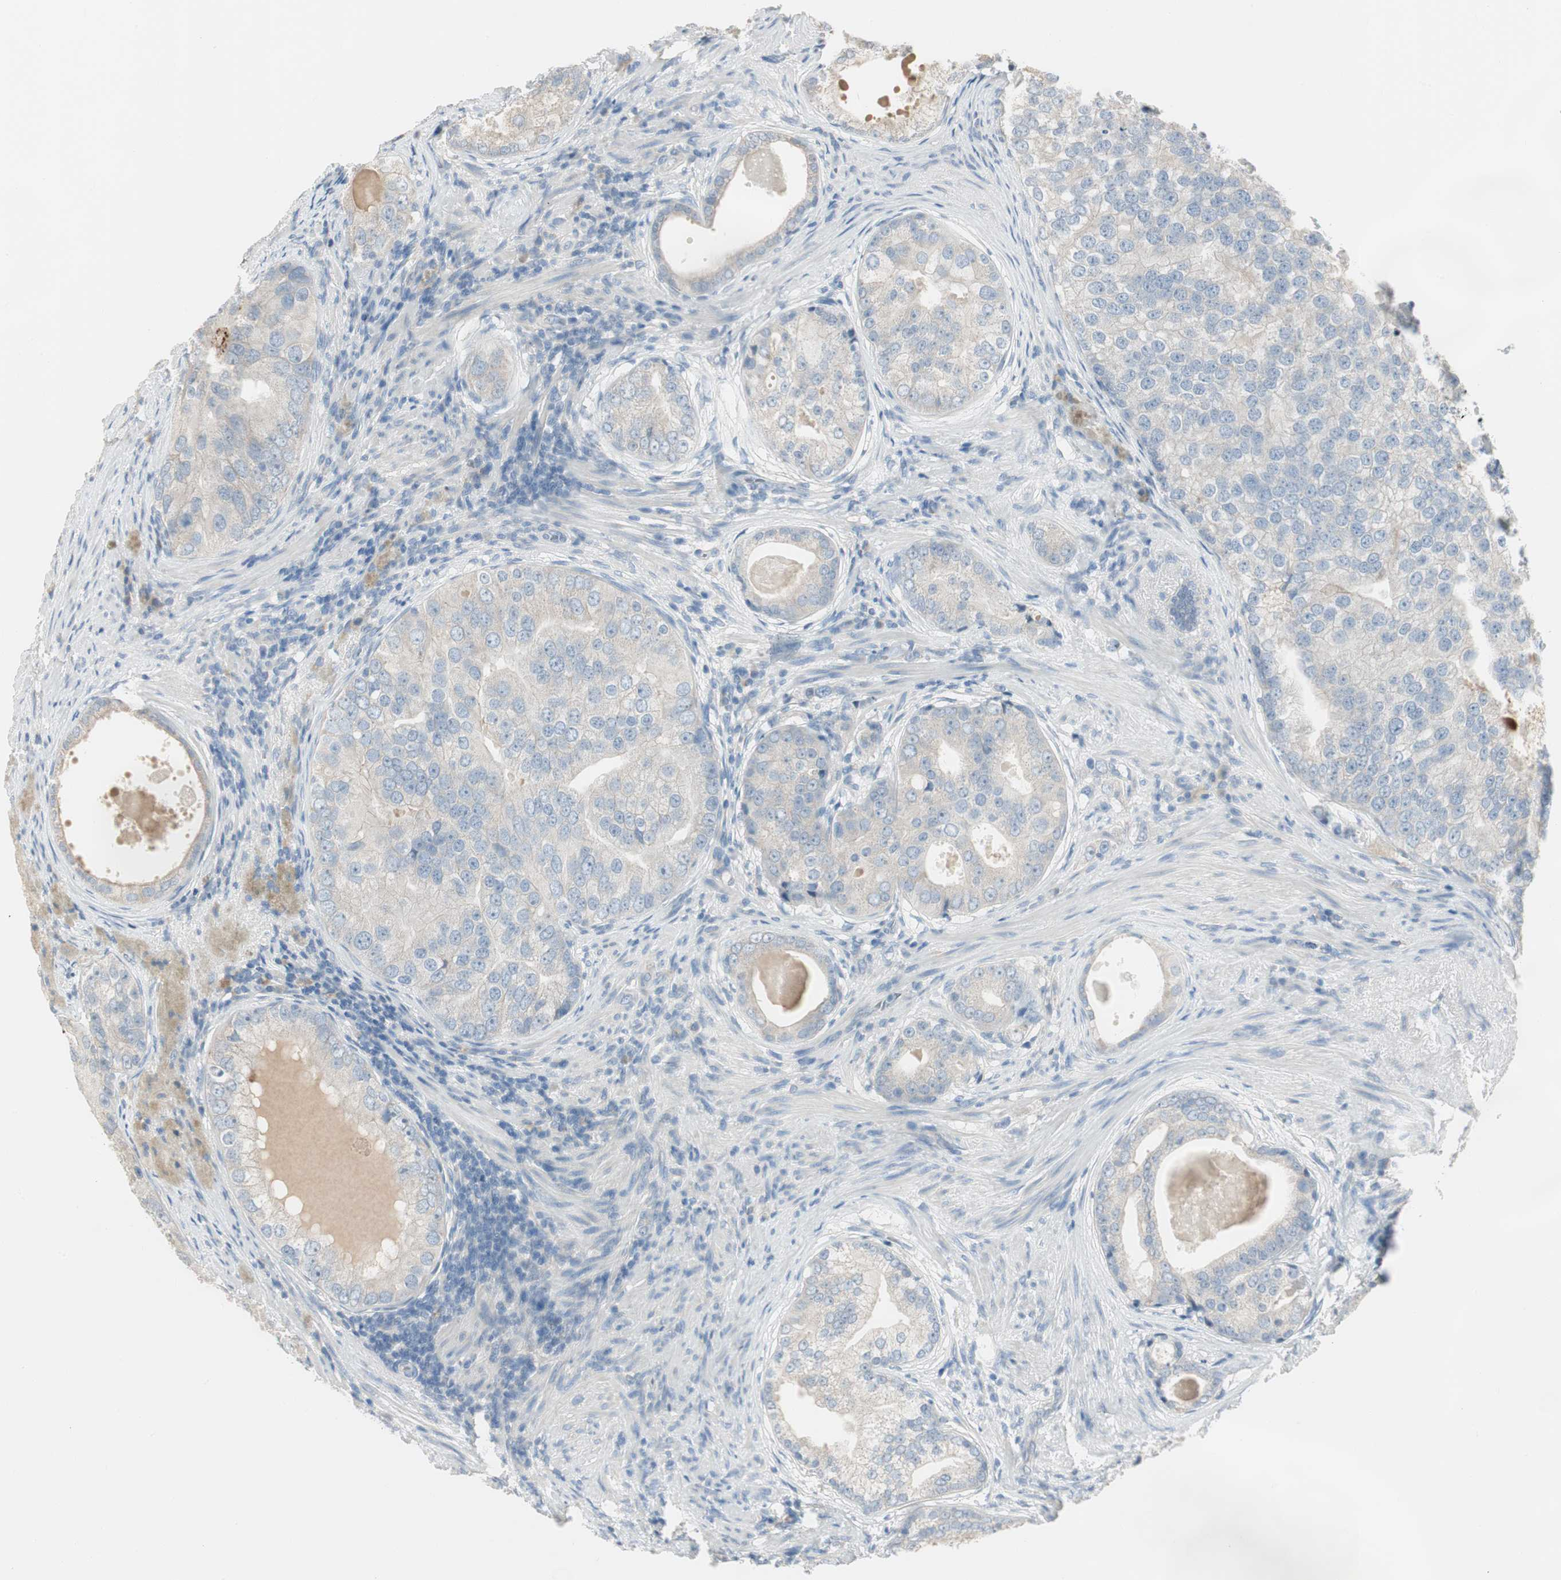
{"staining": {"intensity": "negative", "quantity": "none", "location": "none"}, "tissue": "prostate cancer", "cell_type": "Tumor cells", "image_type": "cancer", "snomed": [{"axis": "morphology", "description": "Adenocarcinoma, High grade"}, {"axis": "topography", "description": "Prostate"}], "caption": "Prostate cancer (adenocarcinoma (high-grade)) was stained to show a protein in brown. There is no significant staining in tumor cells.", "gene": "SPINK4", "patient": {"sex": "male", "age": 66}}